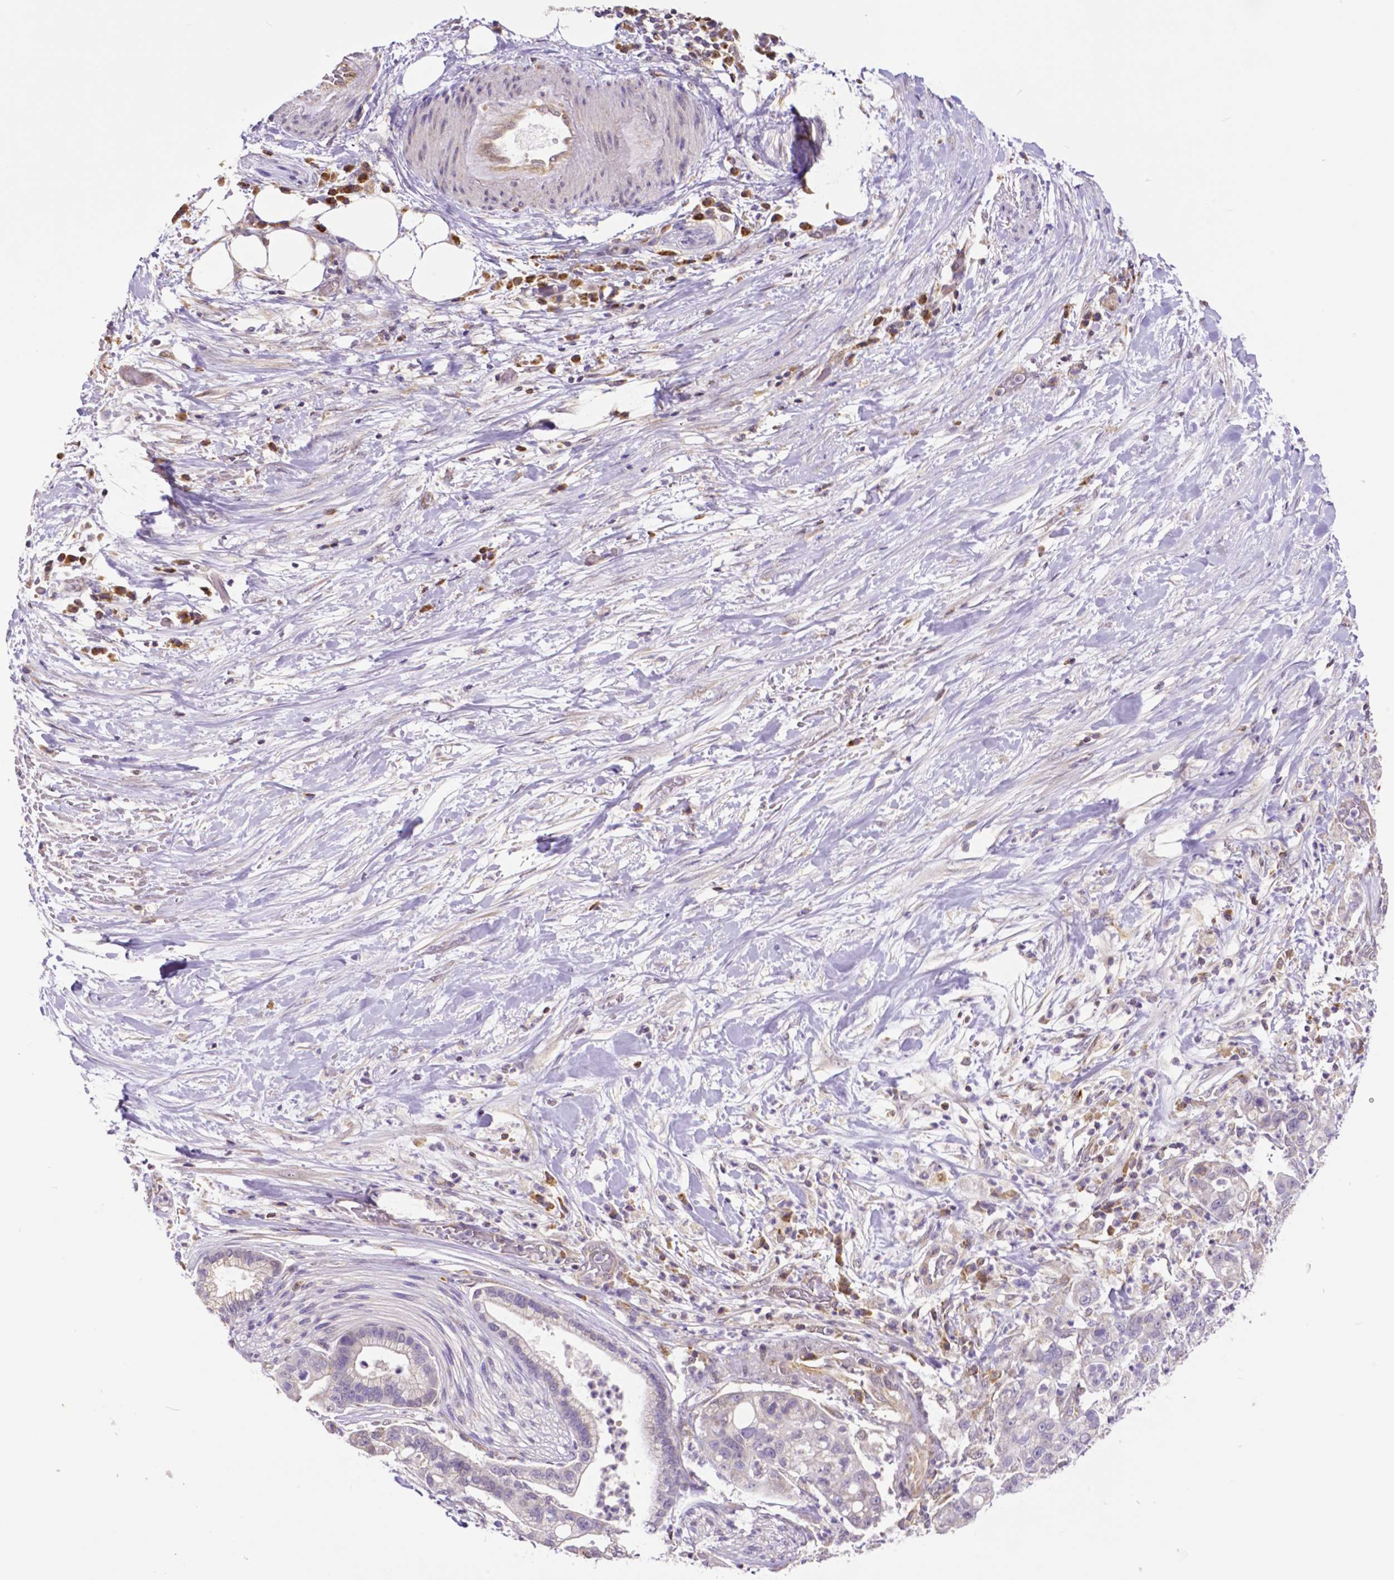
{"staining": {"intensity": "negative", "quantity": "none", "location": "none"}, "tissue": "pancreatic cancer", "cell_type": "Tumor cells", "image_type": "cancer", "snomed": [{"axis": "morphology", "description": "Adenocarcinoma, NOS"}, {"axis": "topography", "description": "Pancreas"}], "caption": "Tumor cells are negative for protein expression in human adenocarcinoma (pancreatic).", "gene": "MCL1", "patient": {"sex": "female", "age": 69}}